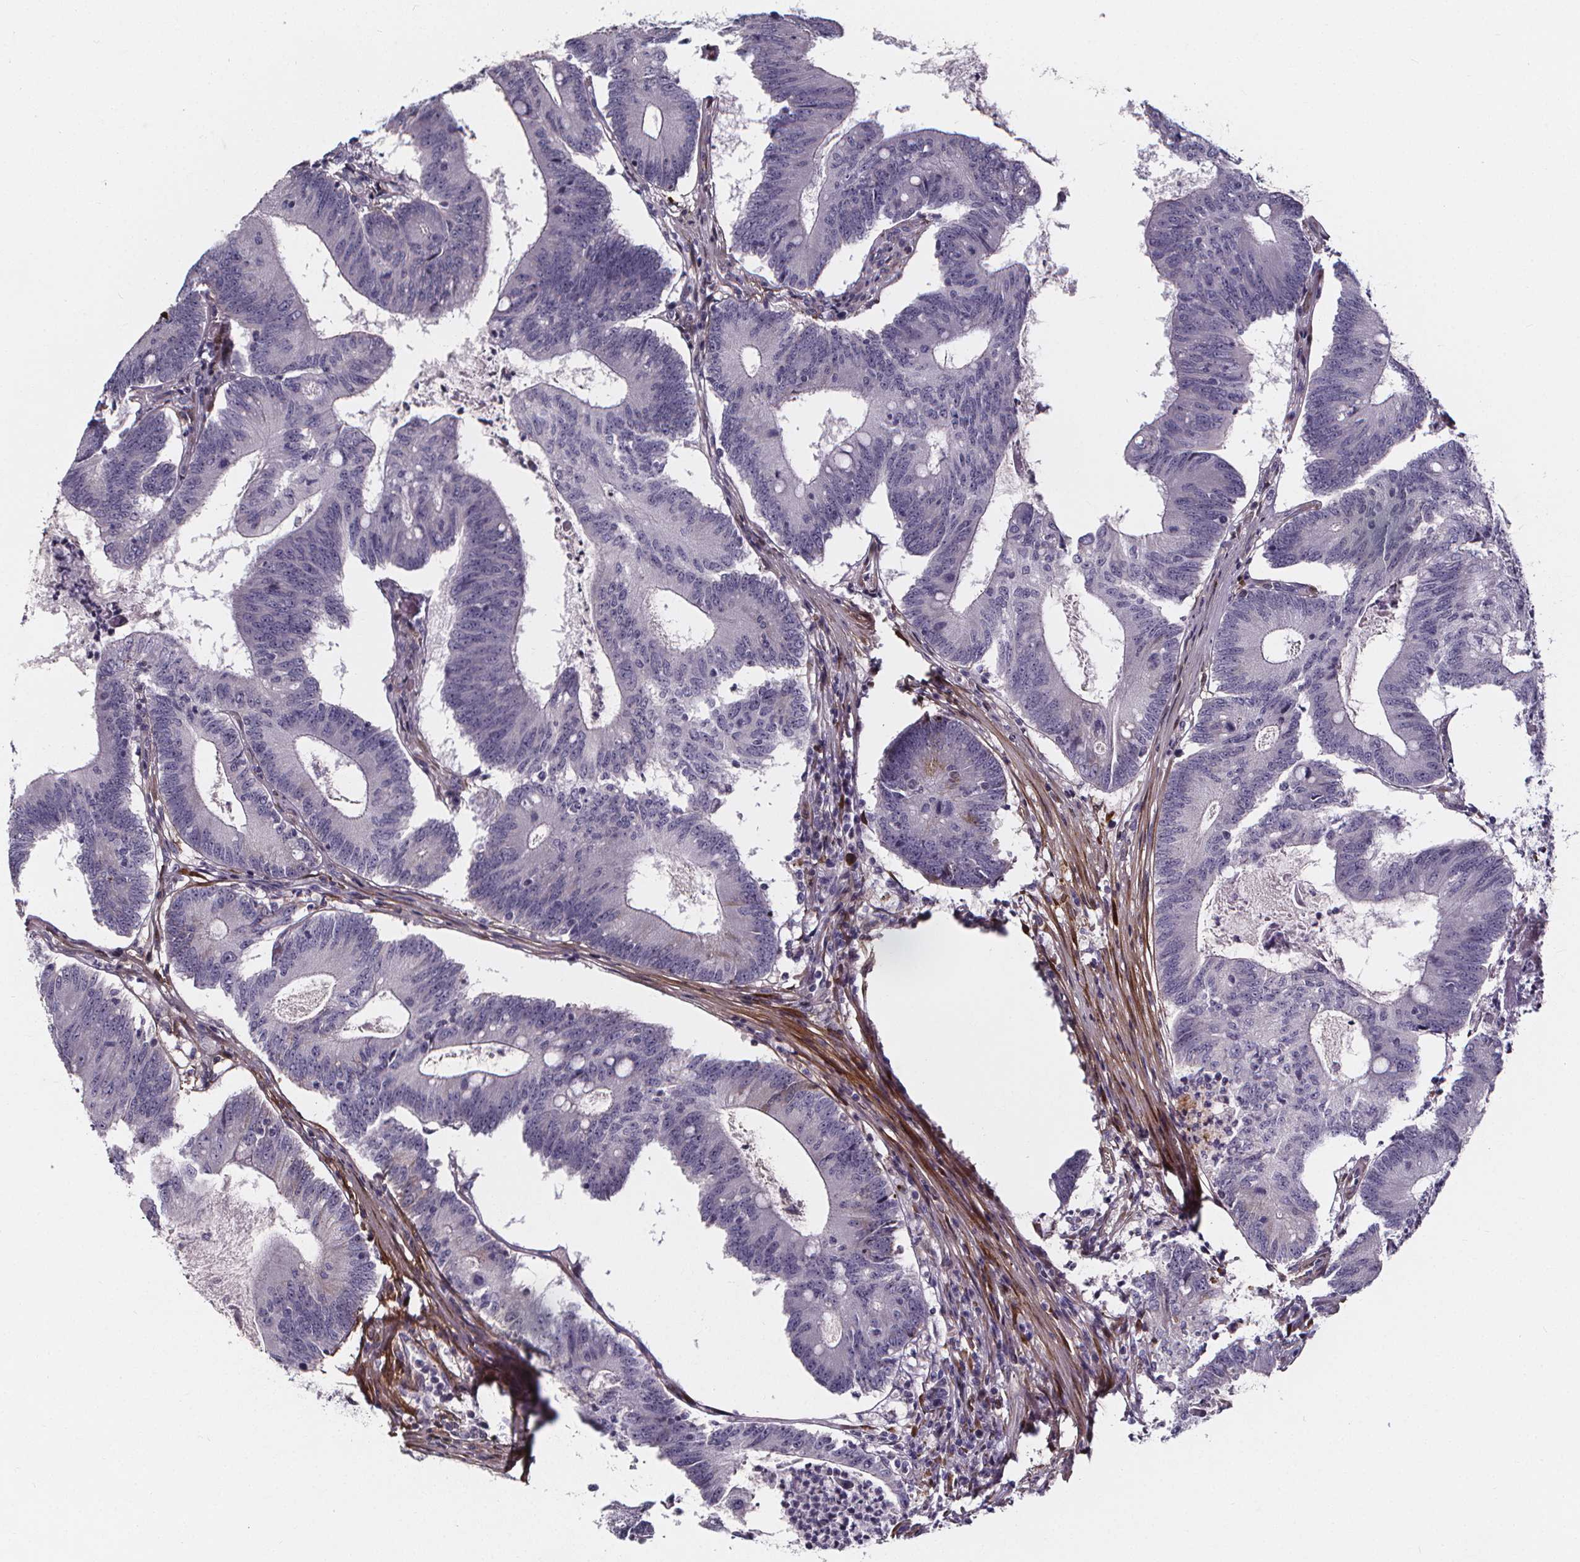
{"staining": {"intensity": "negative", "quantity": "none", "location": "none"}, "tissue": "colorectal cancer", "cell_type": "Tumor cells", "image_type": "cancer", "snomed": [{"axis": "morphology", "description": "Adenocarcinoma, NOS"}, {"axis": "topography", "description": "Colon"}], "caption": "Immunohistochemical staining of adenocarcinoma (colorectal) exhibits no significant staining in tumor cells. (DAB immunohistochemistry, high magnification).", "gene": "AEBP1", "patient": {"sex": "female", "age": 70}}